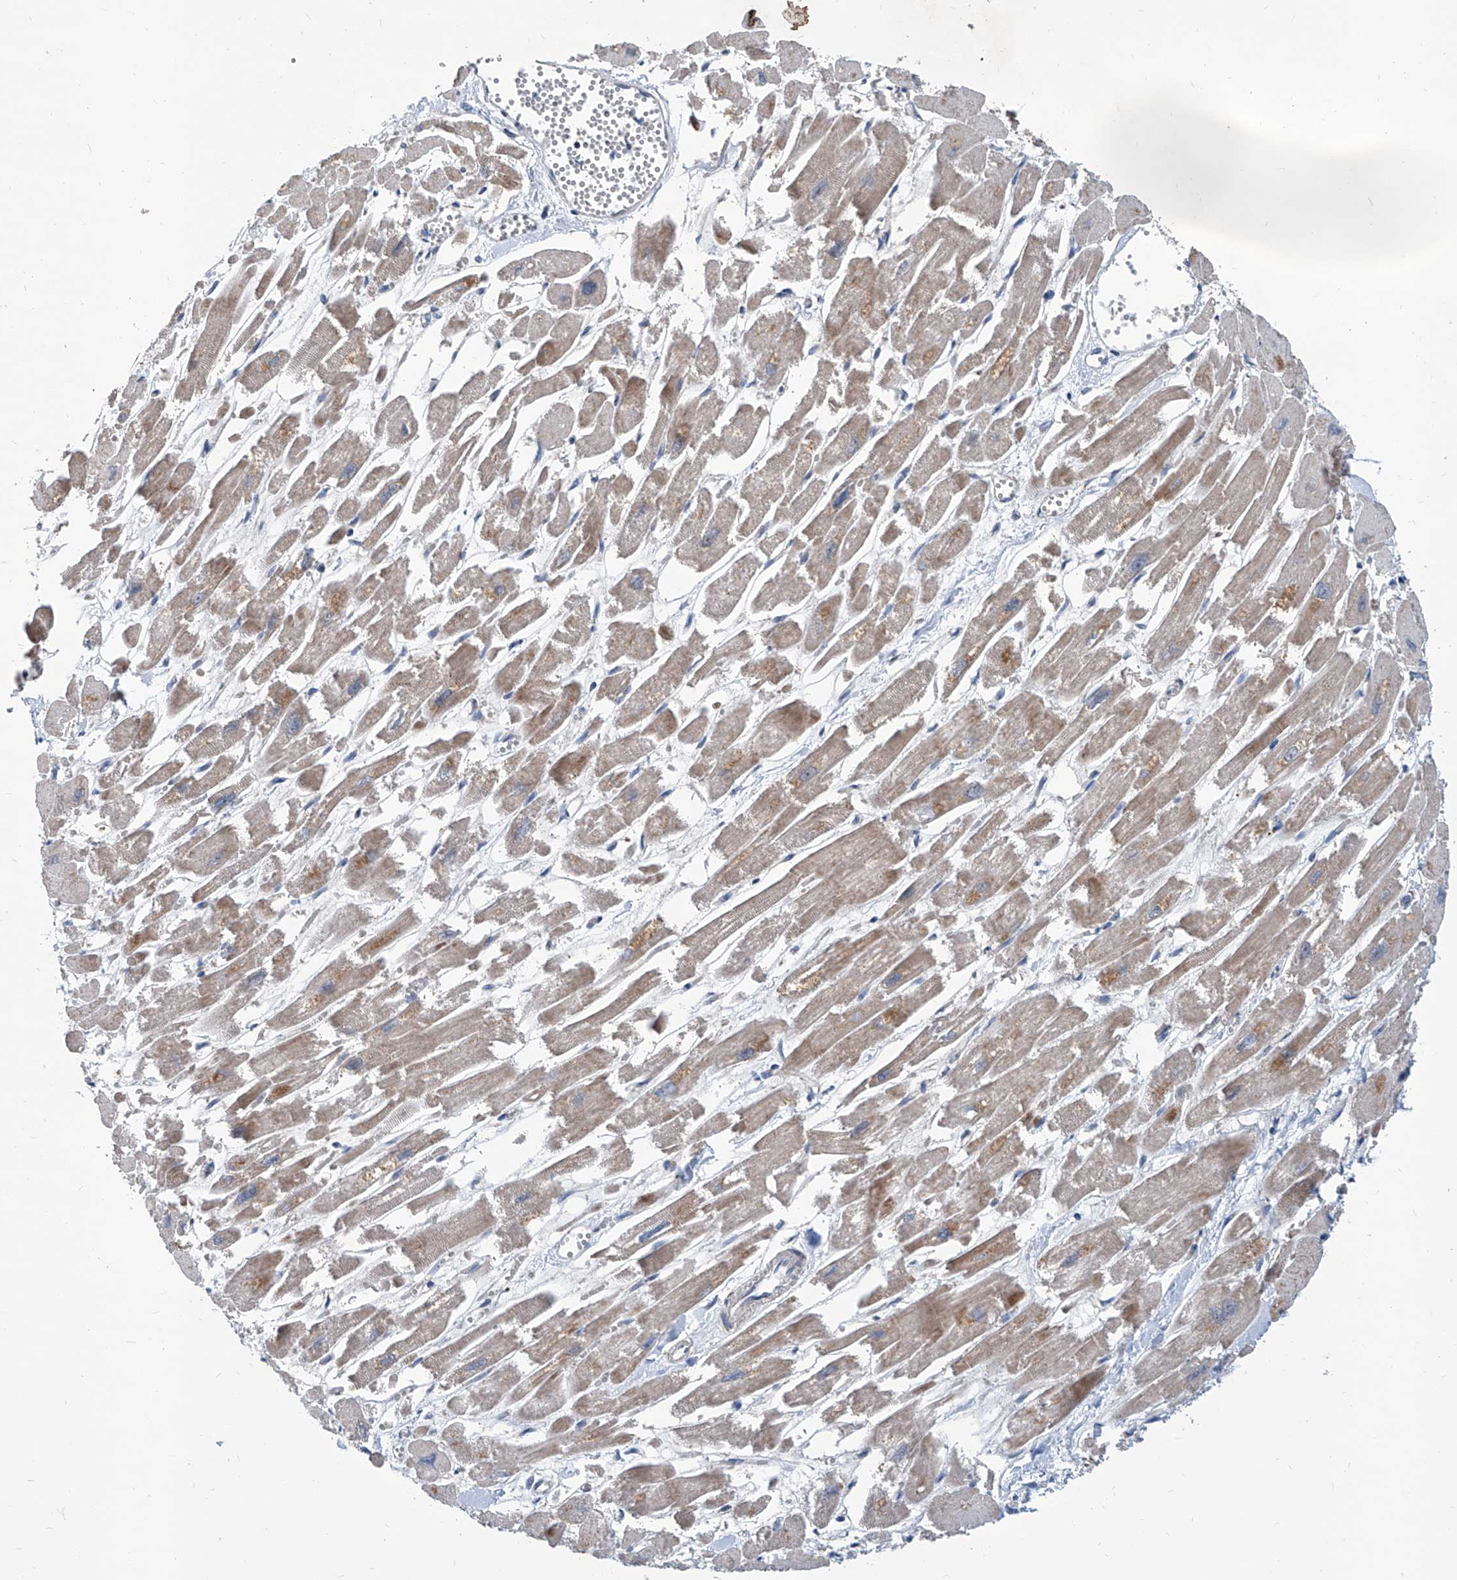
{"staining": {"intensity": "moderate", "quantity": "25%-75%", "location": "cytoplasmic/membranous"}, "tissue": "heart muscle", "cell_type": "Cardiomyocytes", "image_type": "normal", "snomed": [{"axis": "morphology", "description": "Normal tissue, NOS"}, {"axis": "topography", "description": "Heart"}], "caption": "Normal heart muscle exhibits moderate cytoplasmic/membranous positivity in about 25%-75% of cardiomyocytes.", "gene": "USP48", "patient": {"sex": "male", "age": 54}}